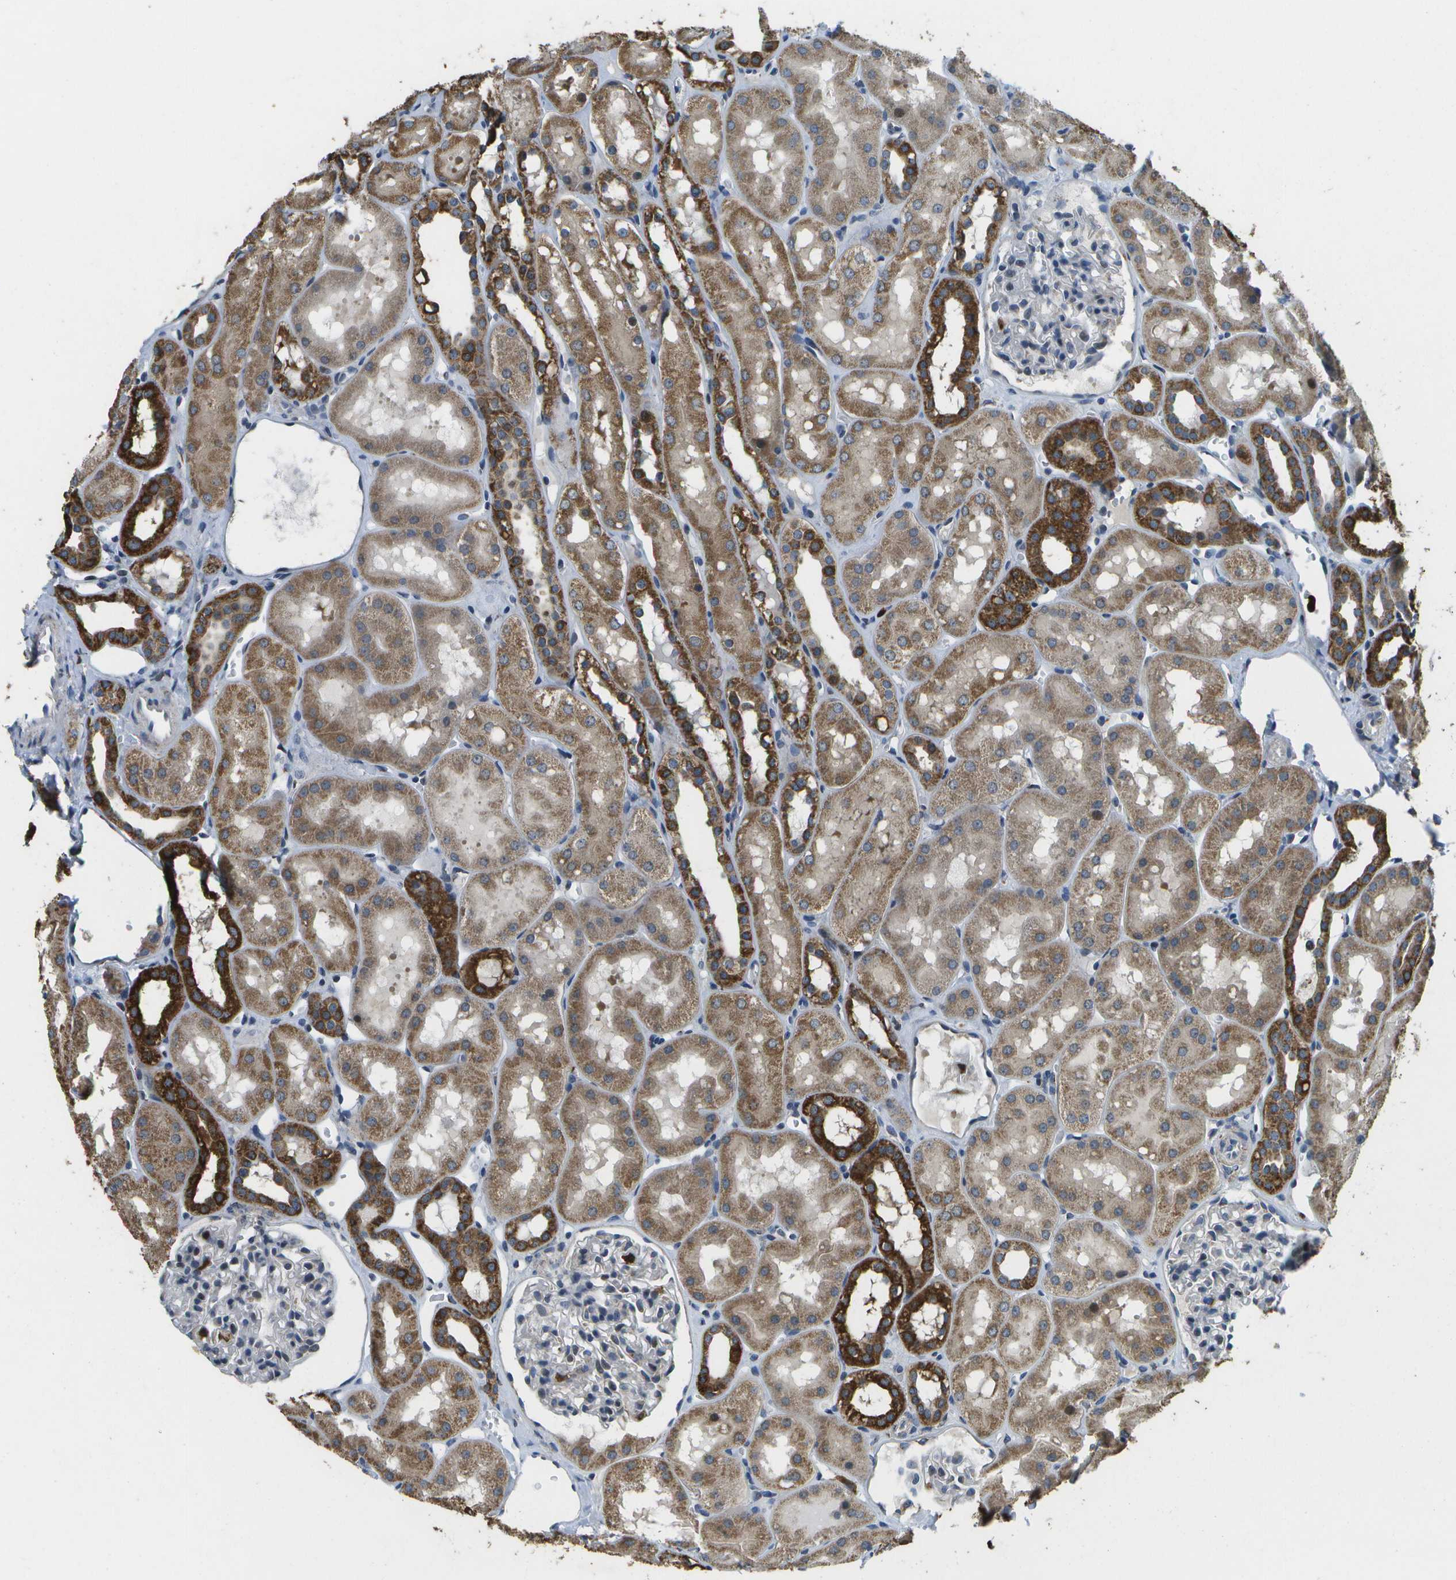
{"staining": {"intensity": "moderate", "quantity": "<25%", "location": "cytoplasmic/membranous"}, "tissue": "kidney", "cell_type": "Cells in glomeruli", "image_type": "normal", "snomed": [{"axis": "morphology", "description": "Normal tissue, NOS"}, {"axis": "topography", "description": "Kidney"}, {"axis": "topography", "description": "Urinary bladder"}], "caption": "This is a histology image of immunohistochemistry staining of unremarkable kidney, which shows moderate staining in the cytoplasmic/membranous of cells in glomeruli.", "gene": "GALNT15", "patient": {"sex": "male", "age": 16}}